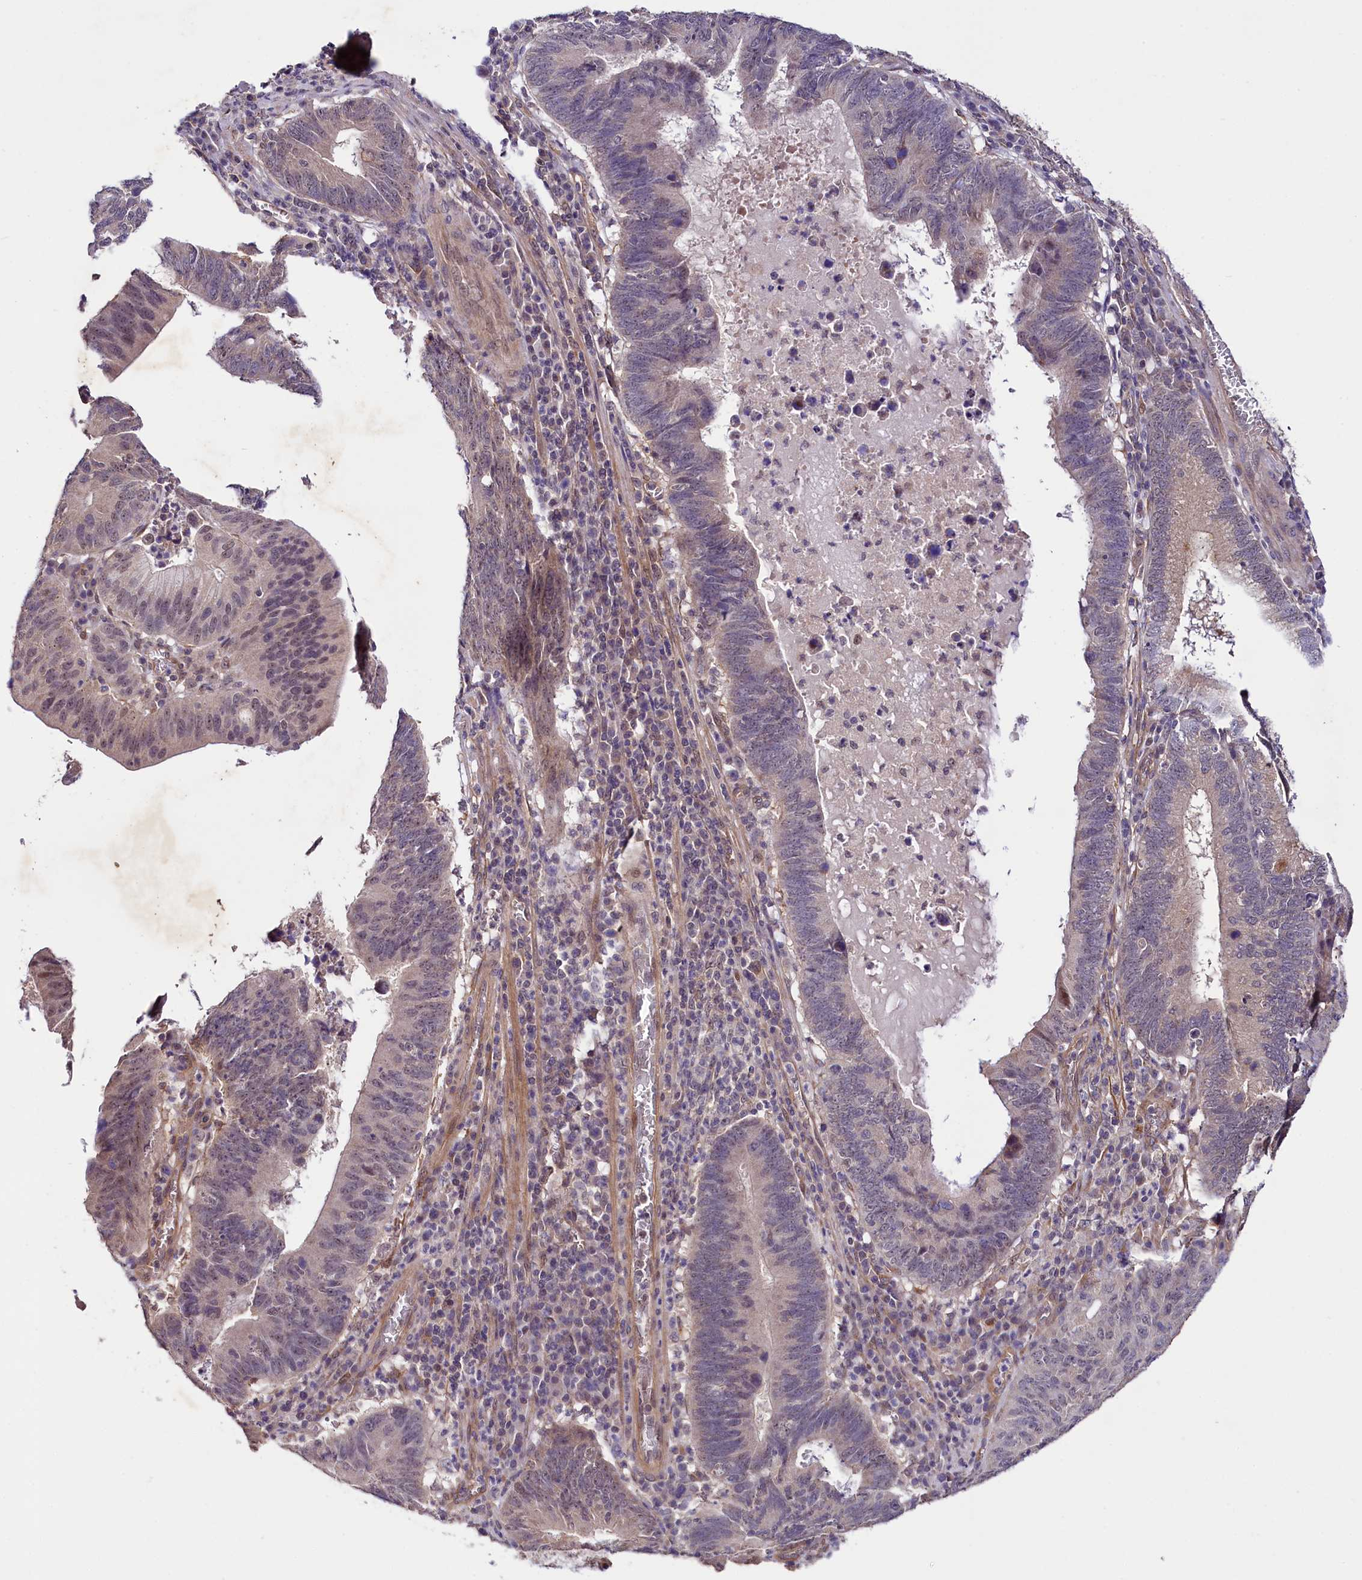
{"staining": {"intensity": "weak", "quantity": "<25%", "location": "nuclear"}, "tissue": "stomach cancer", "cell_type": "Tumor cells", "image_type": "cancer", "snomed": [{"axis": "morphology", "description": "Adenocarcinoma, NOS"}, {"axis": "topography", "description": "Stomach"}], "caption": "Photomicrograph shows no significant protein positivity in tumor cells of adenocarcinoma (stomach).", "gene": "PHLDB1", "patient": {"sex": "male", "age": 59}}